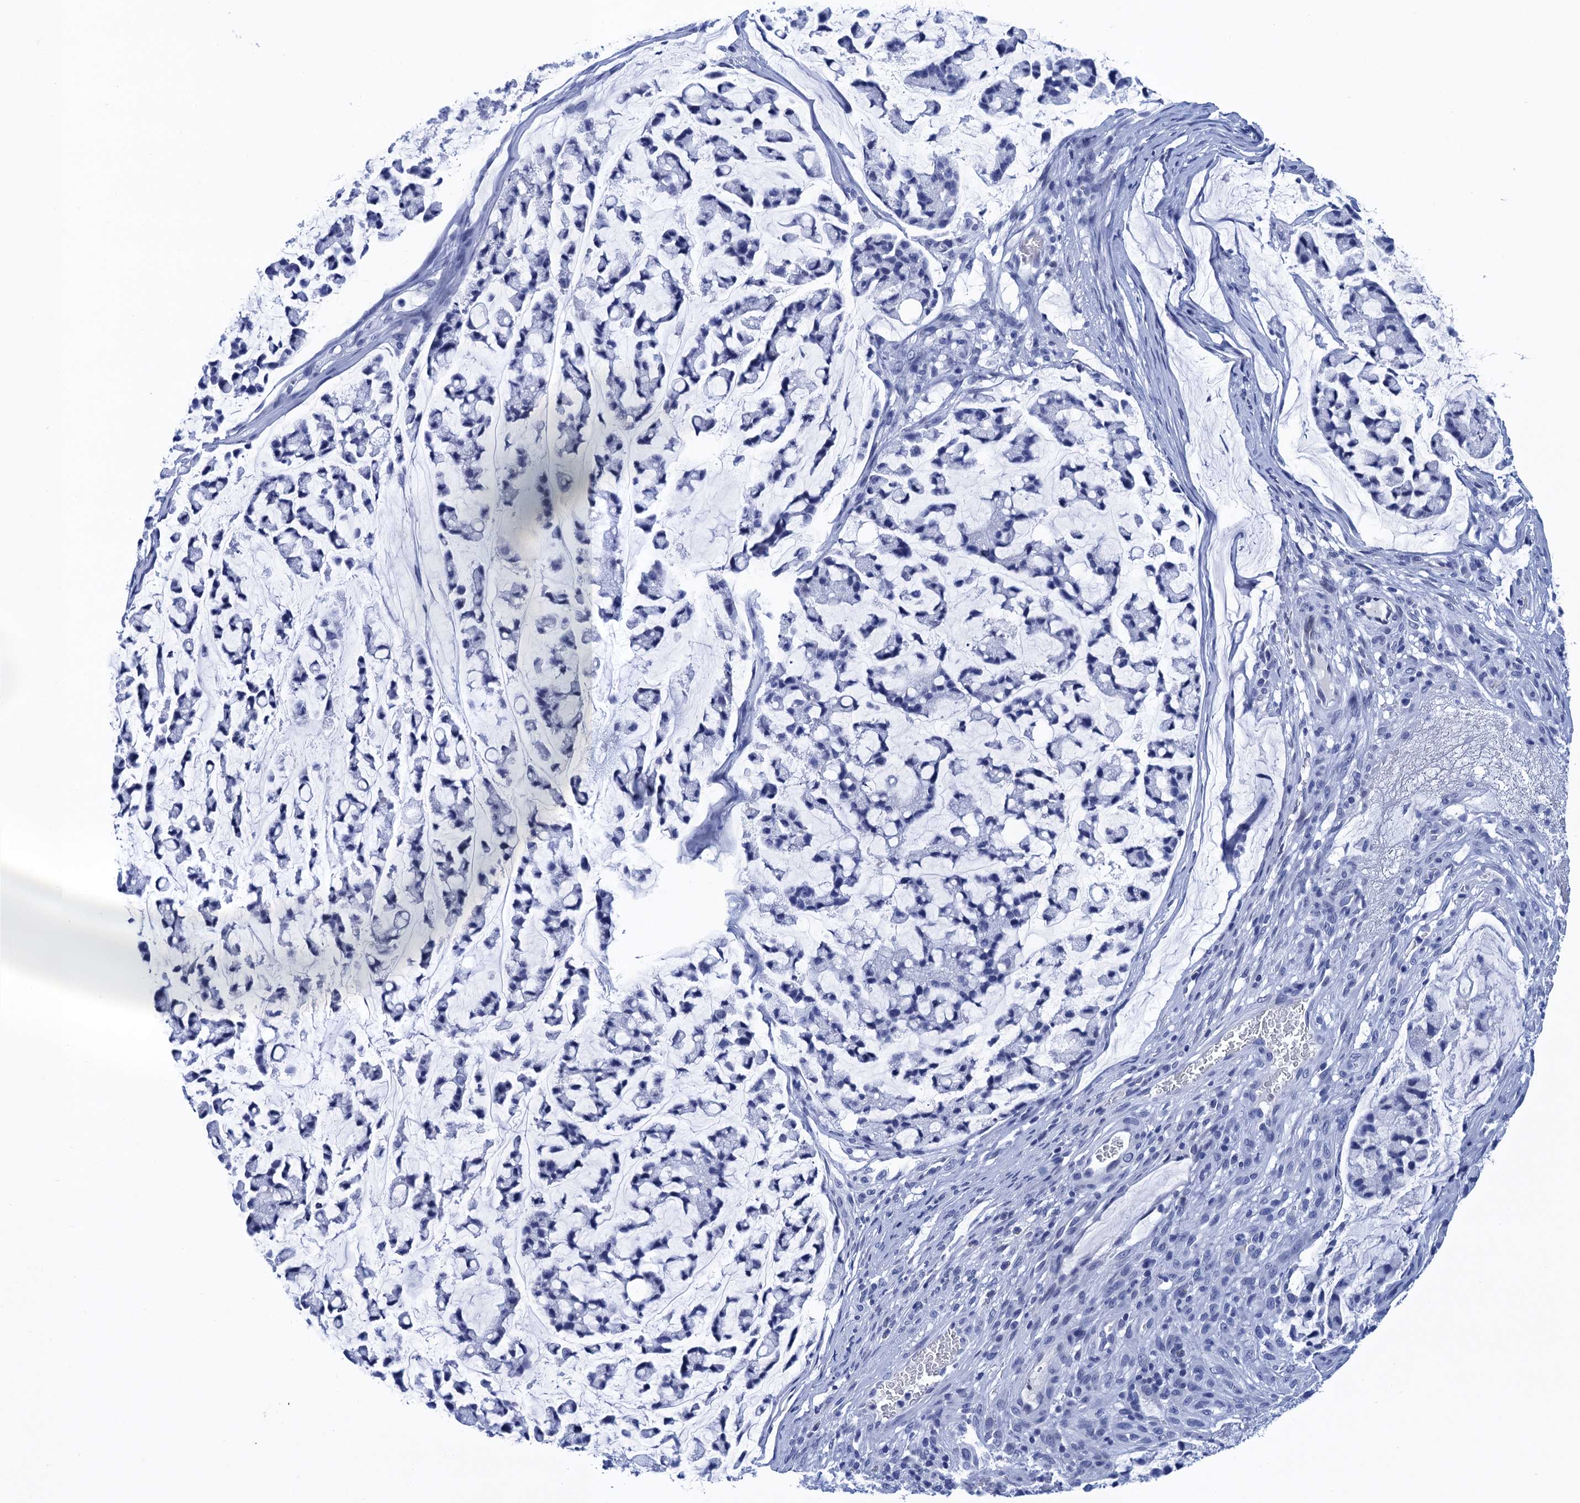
{"staining": {"intensity": "negative", "quantity": "none", "location": "none"}, "tissue": "stomach cancer", "cell_type": "Tumor cells", "image_type": "cancer", "snomed": [{"axis": "morphology", "description": "Adenocarcinoma, NOS"}, {"axis": "topography", "description": "Stomach, lower"}], "caption": "Immunohistochemistry (IHC) micrograph of stomach adenocarcinoma stained for a protein (brown), which shows no staining in tumor cells.", "gene": "METTL25", "patient": {"sex": "male", "age": 67}}